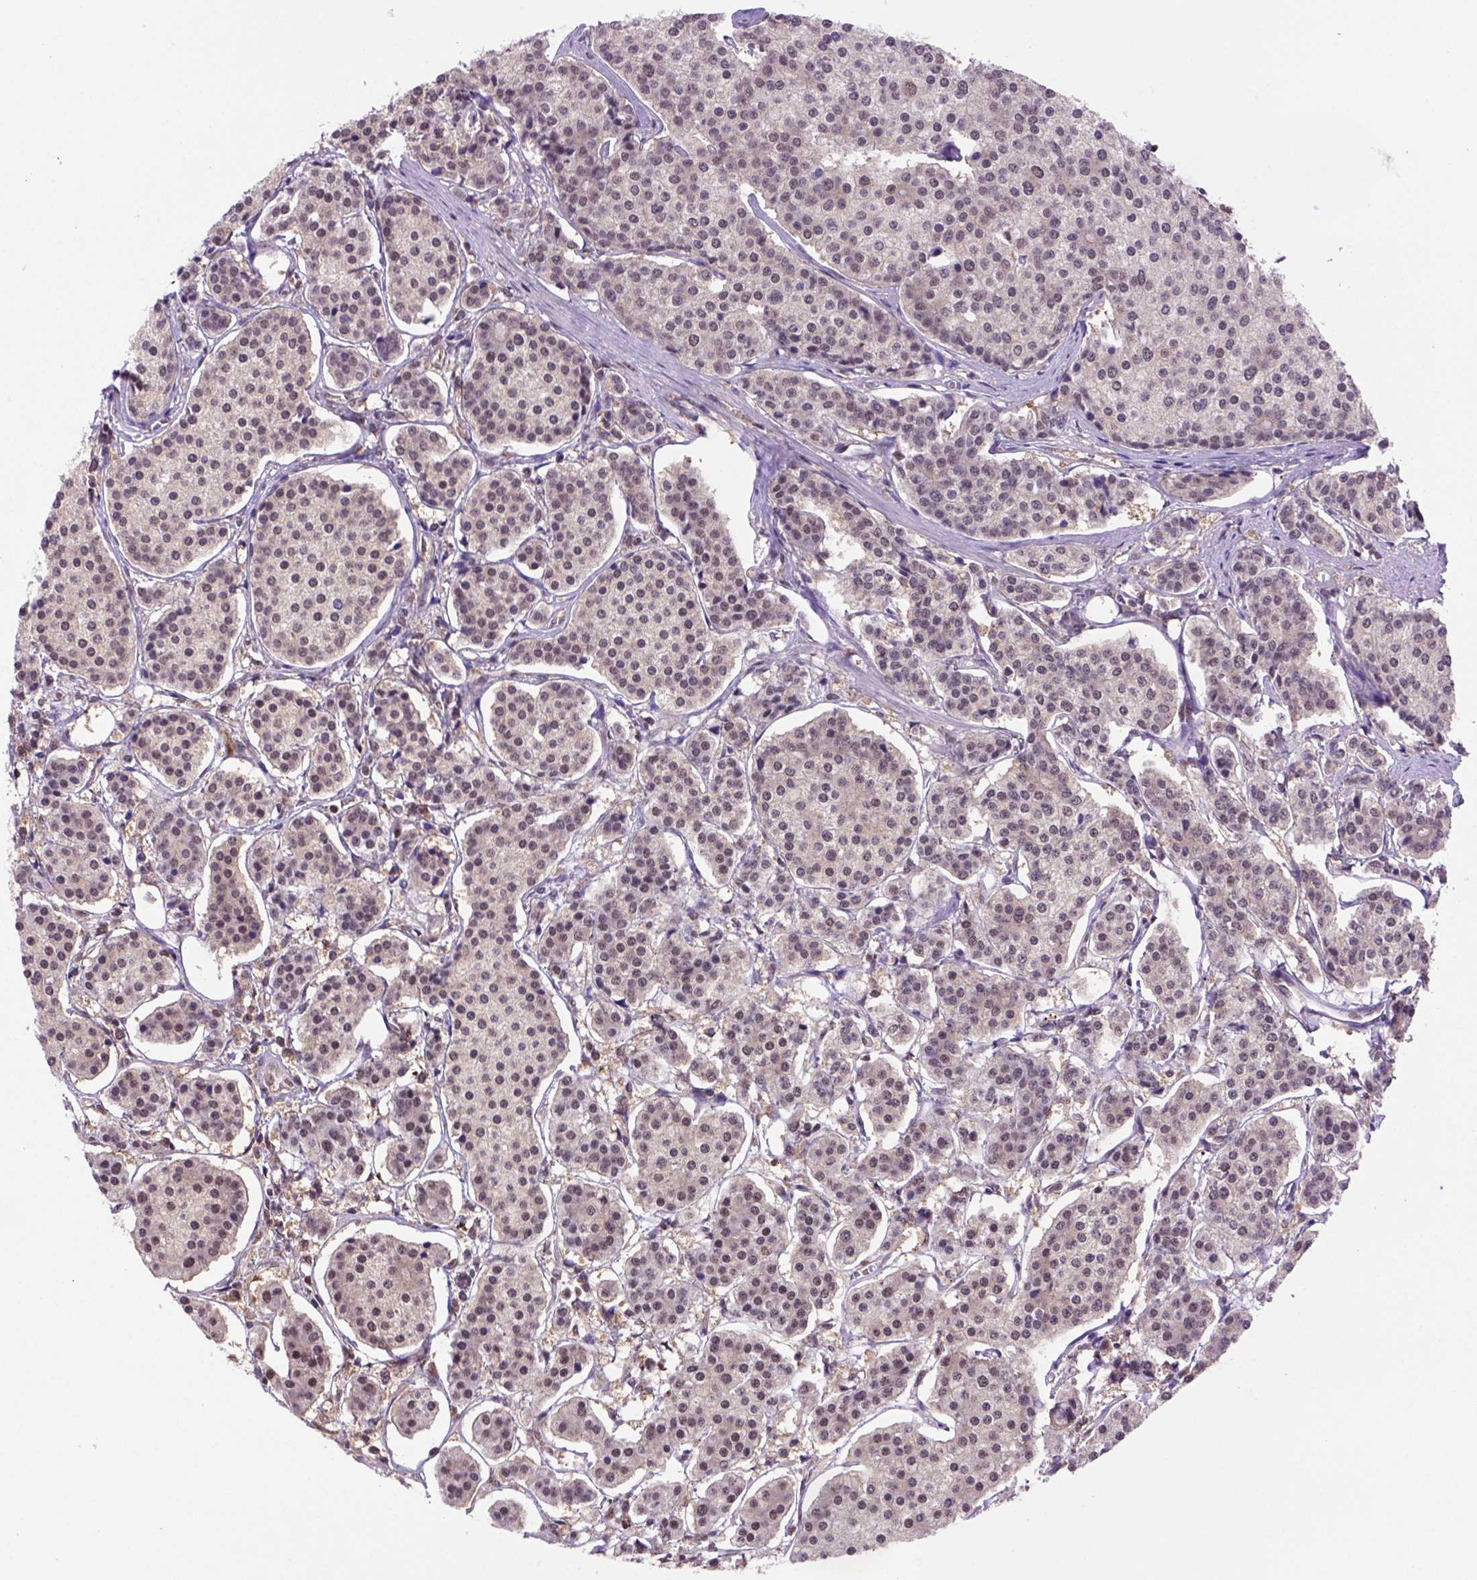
{"staining": {"intensity": "negative", "quantity": "none", "location": "none"}, "tissue": "carcinoid", "cell_type": "Tumor cells", "image_type": "cancer", "snomed": [{"axis": "morphology", "description": "Carcinoid, malignant, NOS"}, {"axis": "topography", "description": "Small intestine"}], "caption": "Image shows no significant protein staining in tumor cells of malignant carcinoid. (IHC, brightfield microscopy, high magnification).", "gene": "PSMC2", "patient": {"sex": "female", "age": 65}}